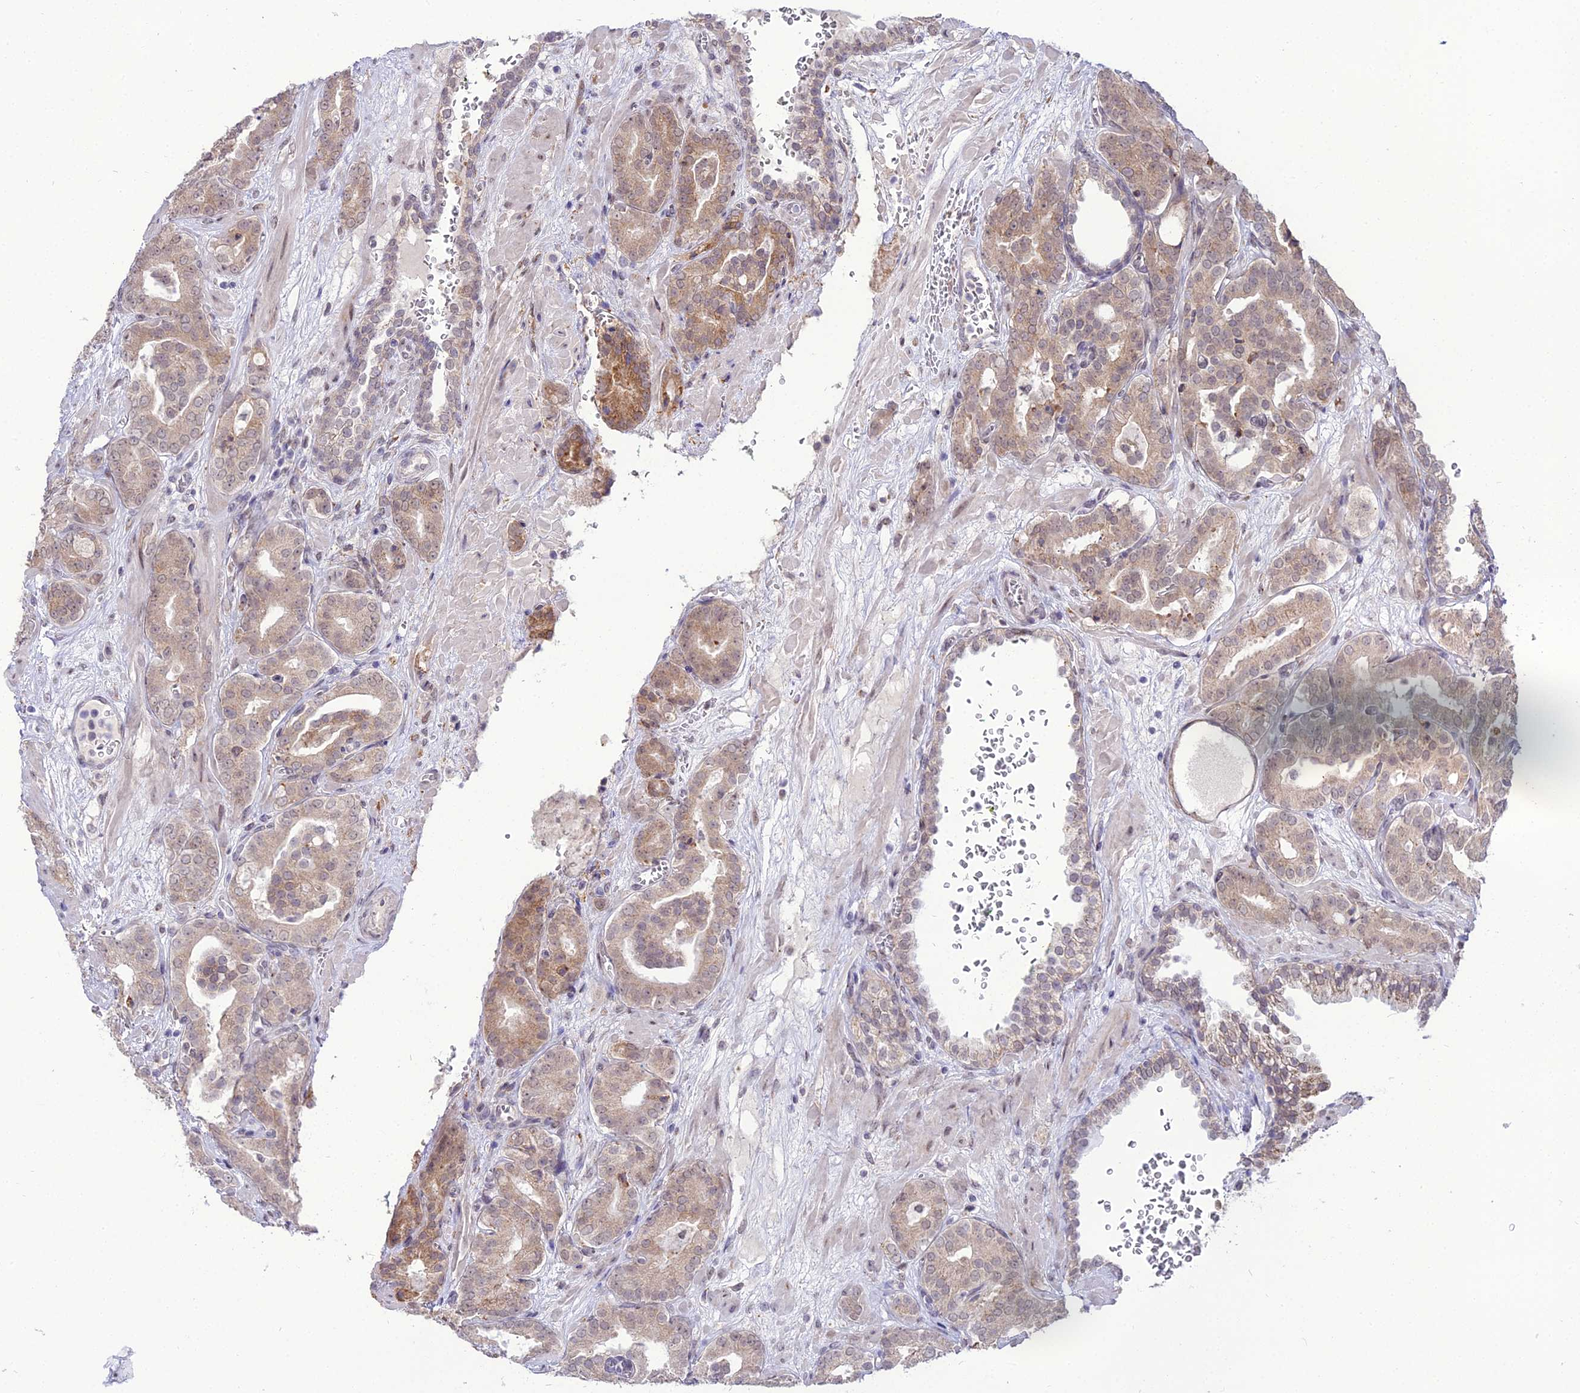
{"staining": {"intensity": "weak", "quantity": ">75%", "location": "cytoplasmic/membranous"}, "tissue": "prostate cancer", "cell_type": "Tumor cells", "image_type": "cancer", "snomed": [{"axis": "morphology", "description": "Adenocarcinoma, High grade"}, {"axis": "topography", "description": "Prostate"}], "caption": "Protein staining of adenocarcinoma (high-grade) (prostate) tissue displays weak cytoplasmic/membranous expression in about >75% of tumor cells. The protein is stained brown, and the nuclei are stained in blue (DAB IHC with brightfield microscopy, high magnification).", "gene": "TROAP", "patient": {"sex": "male", "age": 66}}